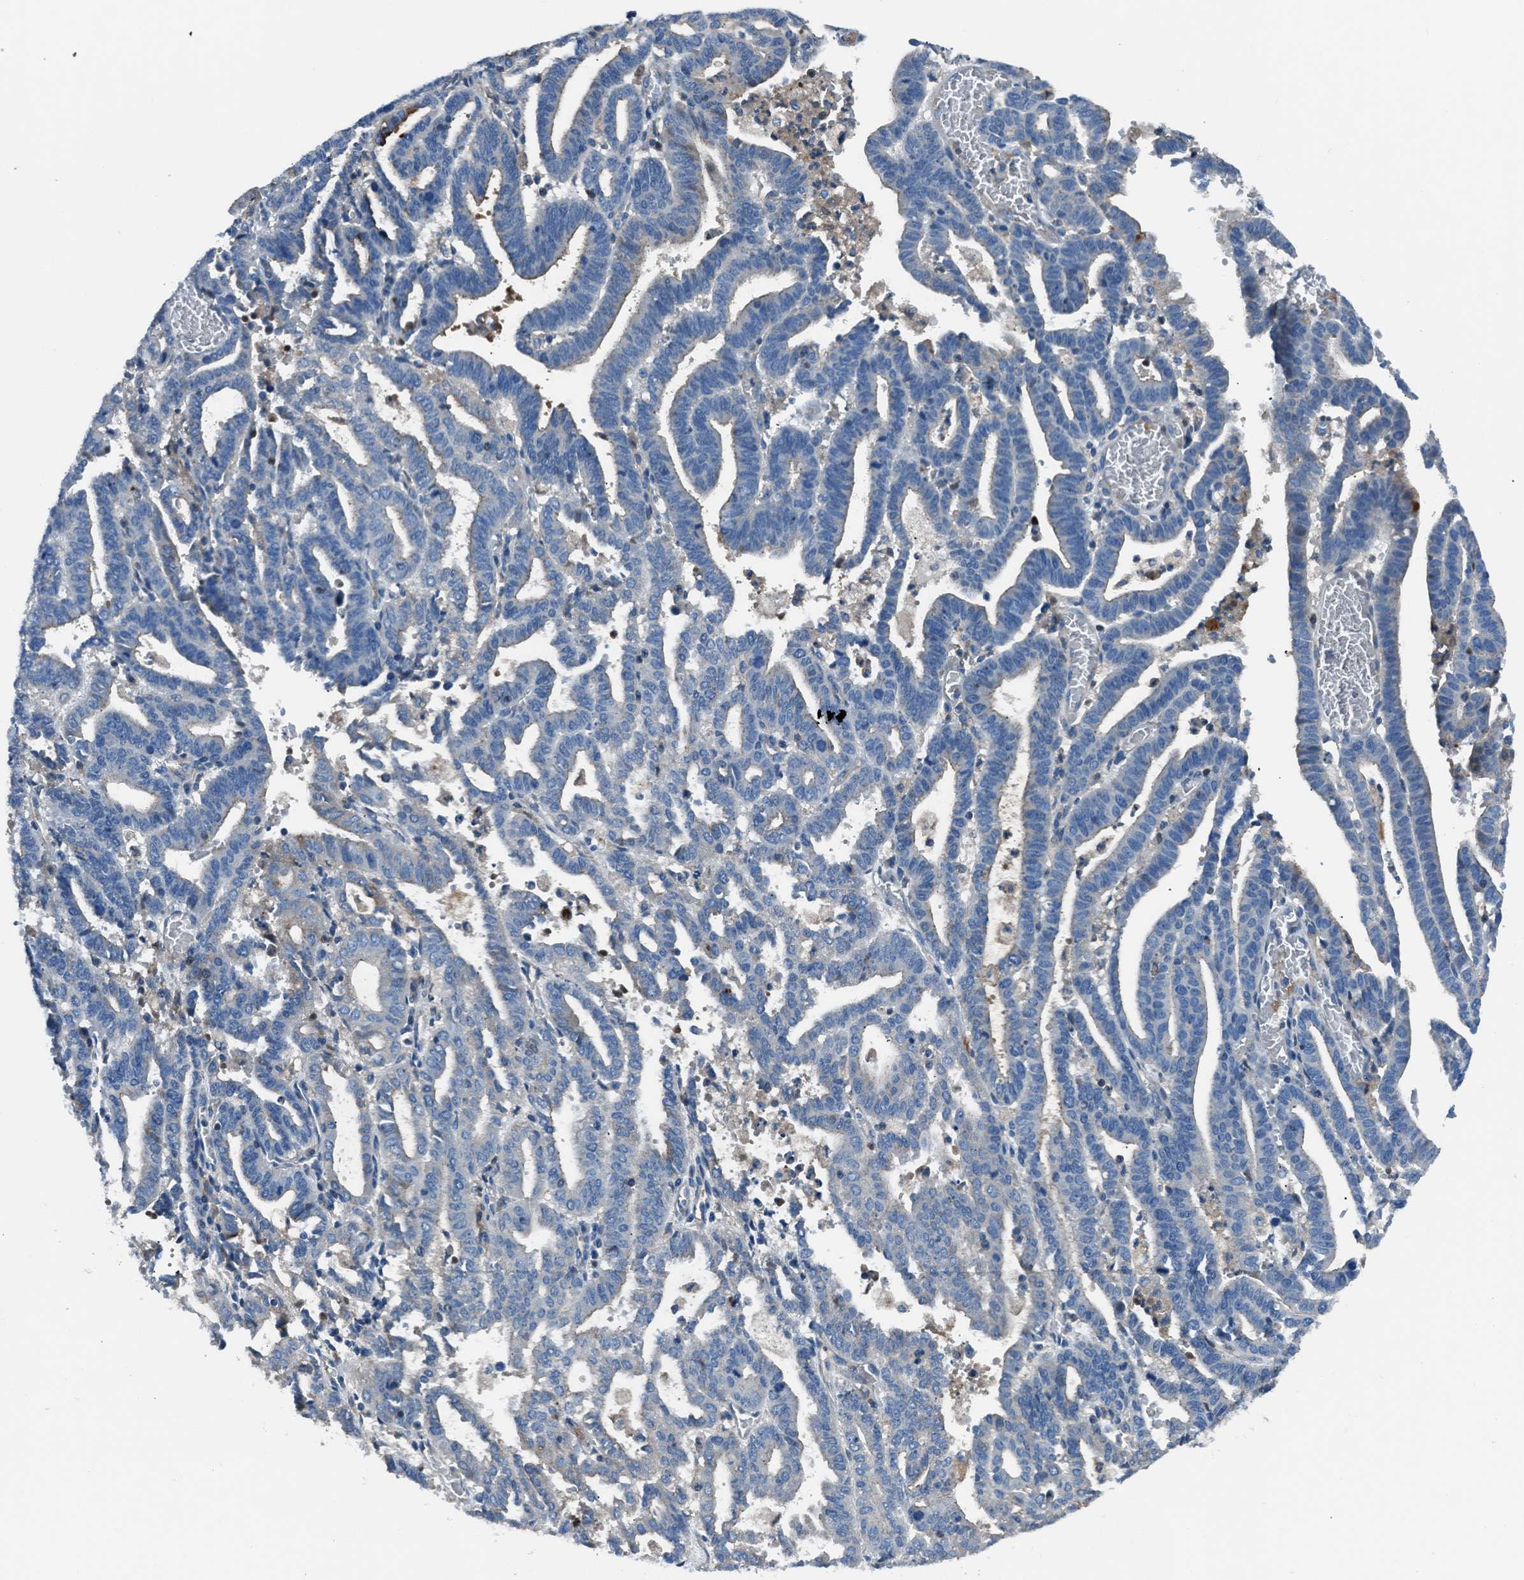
{"staining": {"intensity": "negative", "quantity": "none", "location": "none"}, "tissue": "endometrial cancer", "cell_type": "Tumor cells", "image_type": "cancer", "snomed": [{"axis": "morphology", "description": "Adenocarcinoma, NOS"}, {"axis": "topography", "description": "Uterus"}], "caption": "The histopathology image reveals no significant expression in tumor cells of adenocarcinoma (endometrial).", "gene": "SLC38A6", "patient": {"sex": "female", "age": 83}}